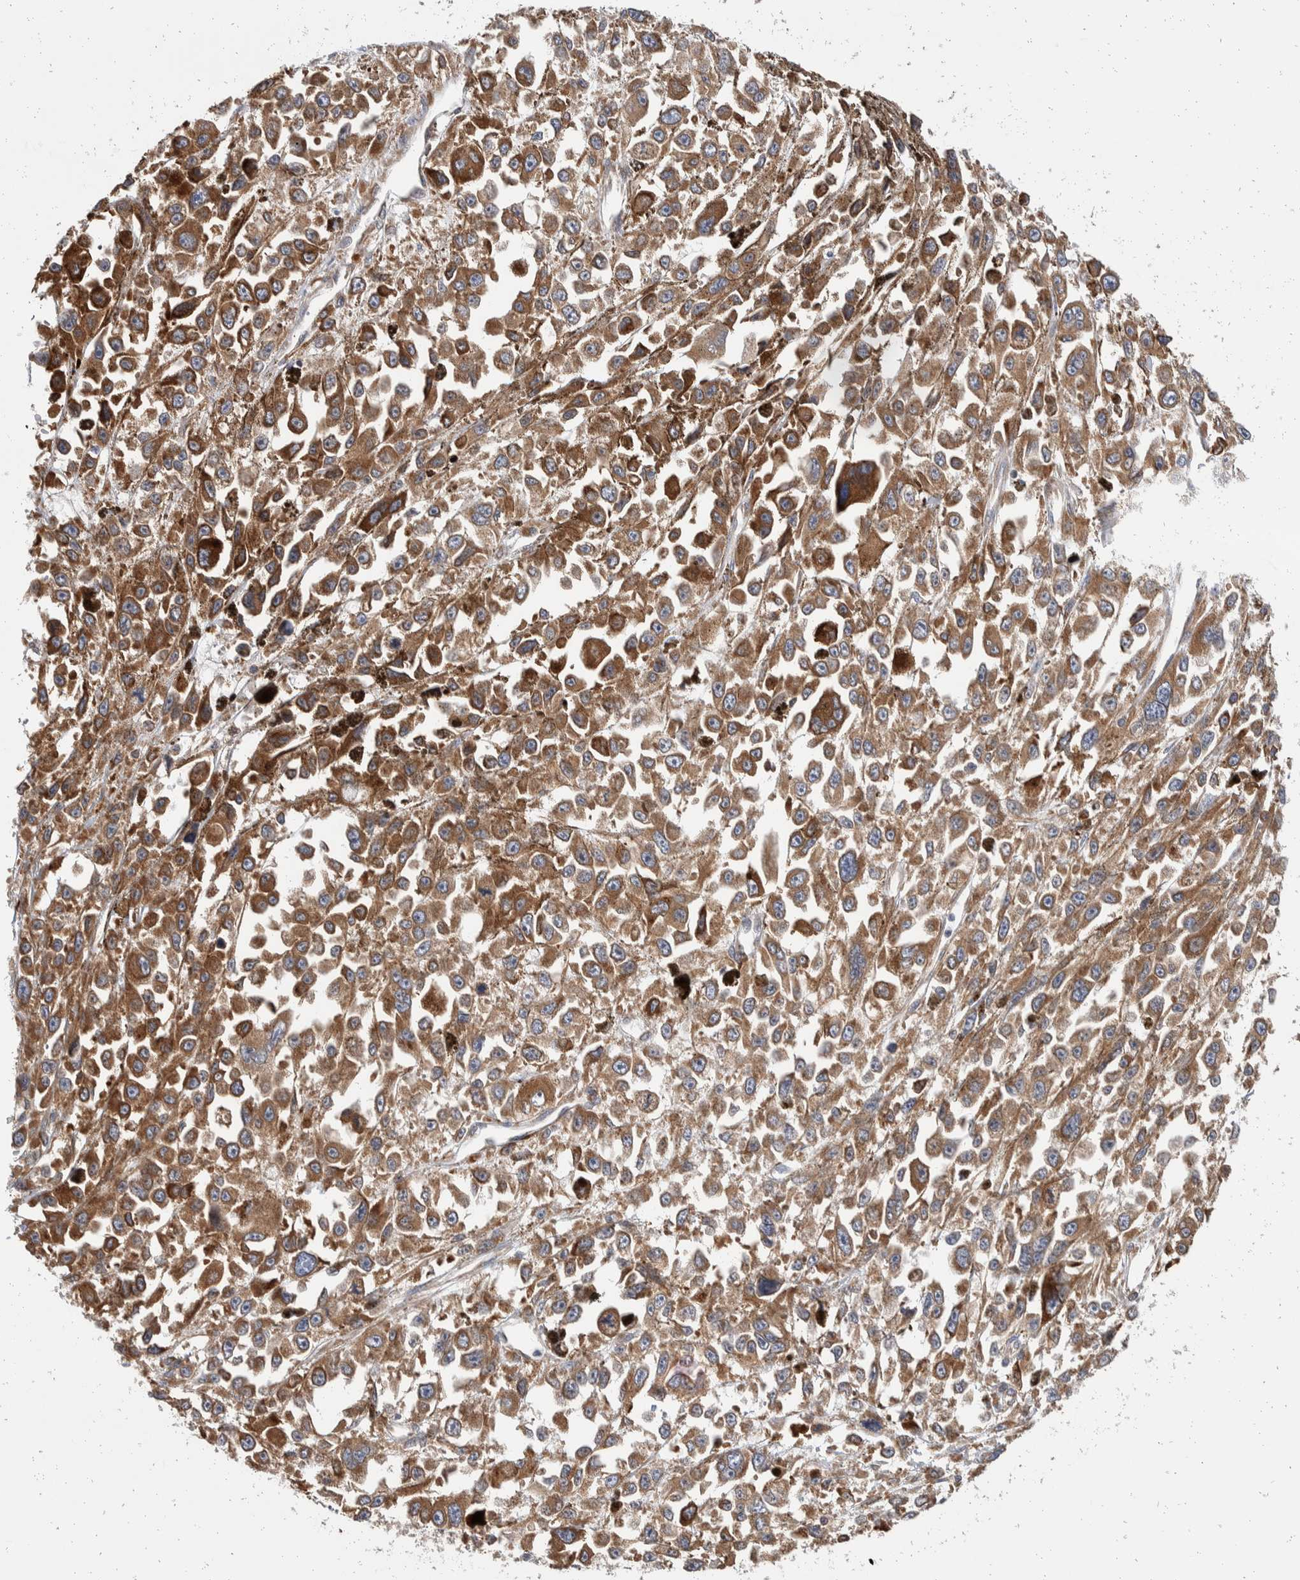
{"staining": {"intensity": "moderate", "quantity": ">75%", "location": "cytoplasmic/membranous"}, "tissue": "melanoma", "cell_type": "Tumor cells", "image_type": "cancer", "snomed": [{"axis": "morphology", "description": "Malignant melanoma, Metastatic site"}, {"axis": "topography", "description": "Lymph node"}], "caption": "A medium amount of moderate cytoplasmic/membranous positivity is seen in about >75% of tumor cells in malignant melanoma (metastatic site) tissue.", "gene": "TMEM245", "patient": {"sex": "male", "age": 59}}